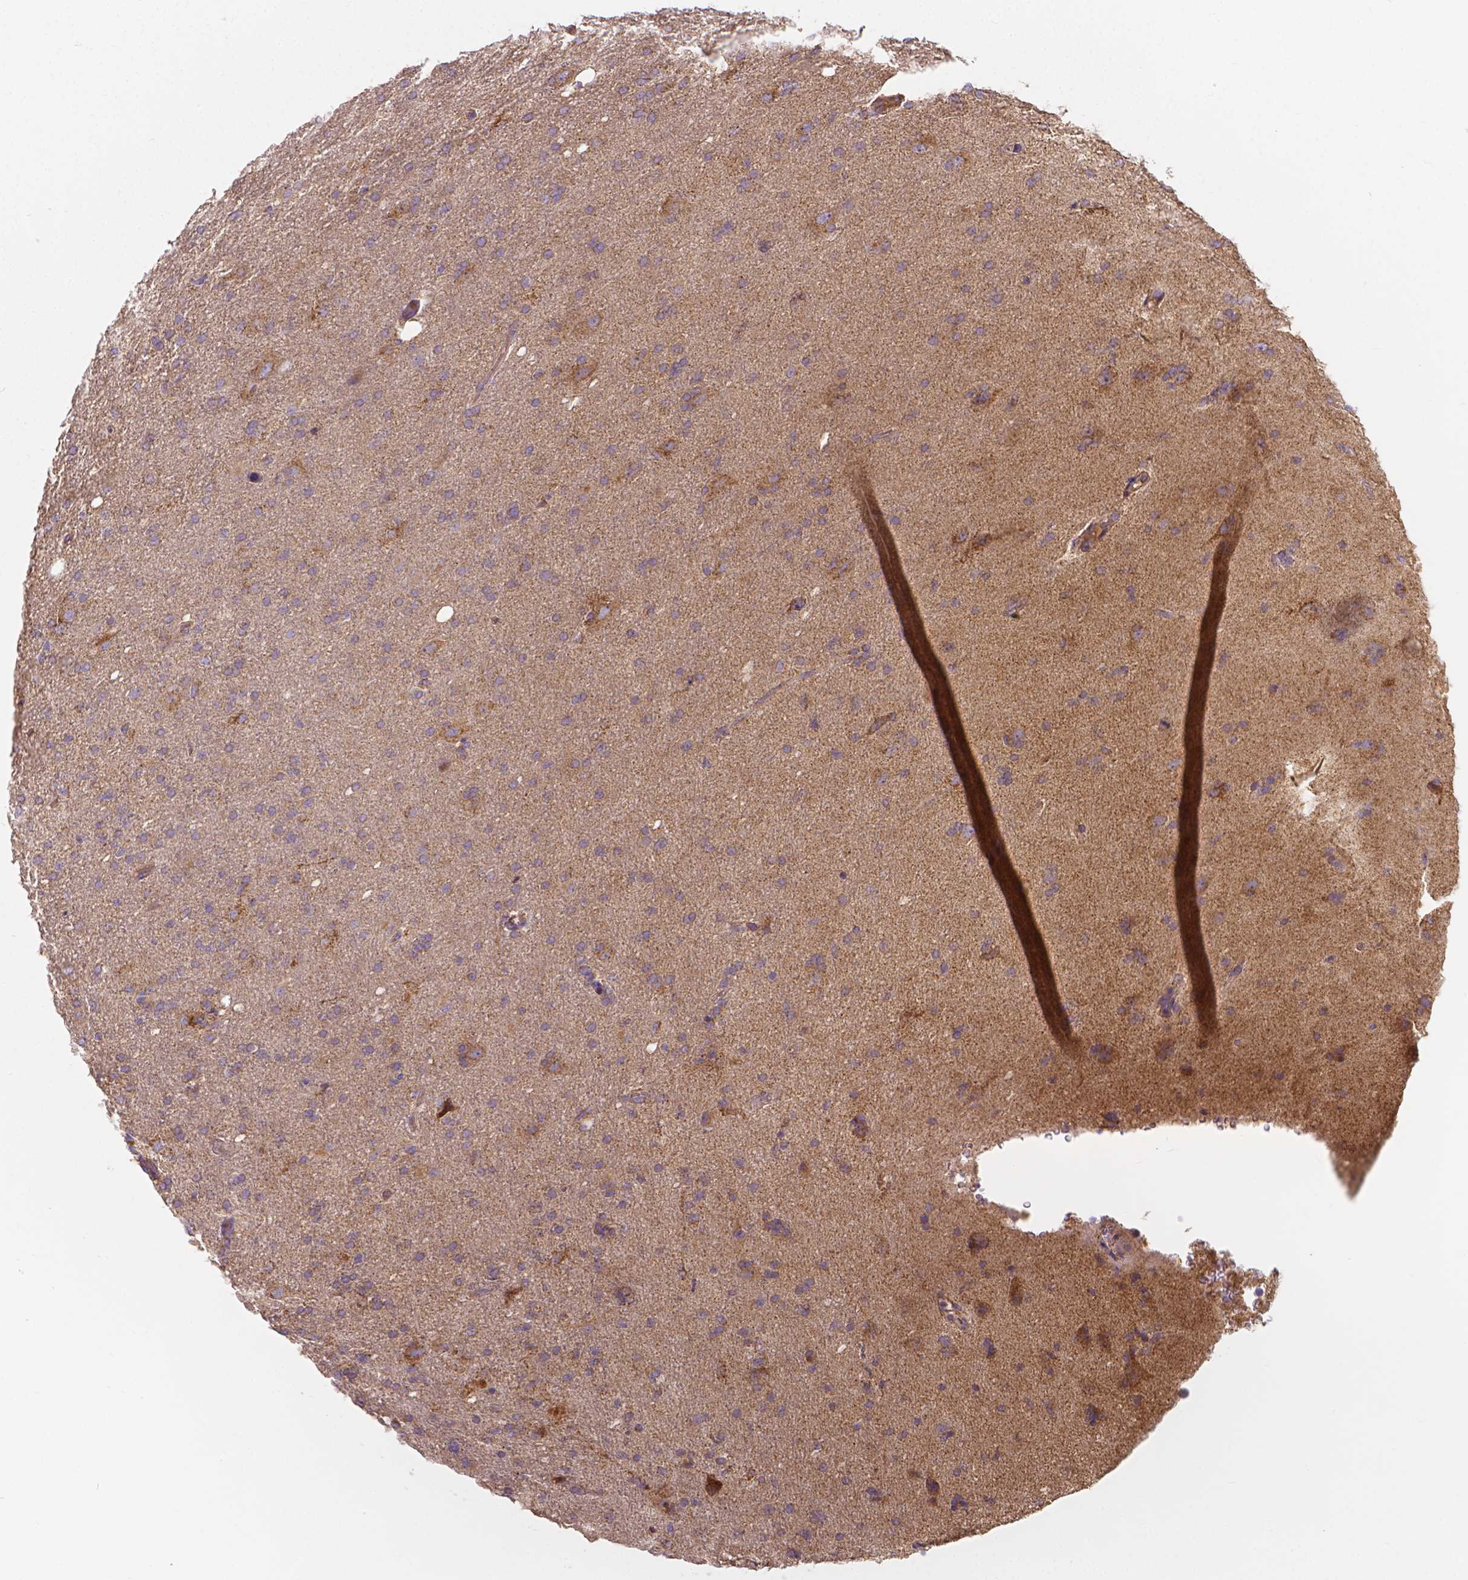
{"staining": {"intensity": "weak", "quantity": "<25%", "location": "cytoplasmic/membranous"}, "tissue": "glioma", "cell_type": "Tumor cells", "image_type": "cancer", "snomed": [{"axis": "morphology", "description": "Glioma, malignant, High grade"}, {"axis": "topography", "description": "Cerebral cortex"}], "caption": "The image exhibits no staining of tumor cells in malignant glioma (high-grade). The staining was performed using DAB to visualize the protein expression in brown, while the nuclei were stained in blue with hematoxylin (Magnification: 20x).", "gene": "SNCAIP", "patient": {"sex": "male", "age": 70}}